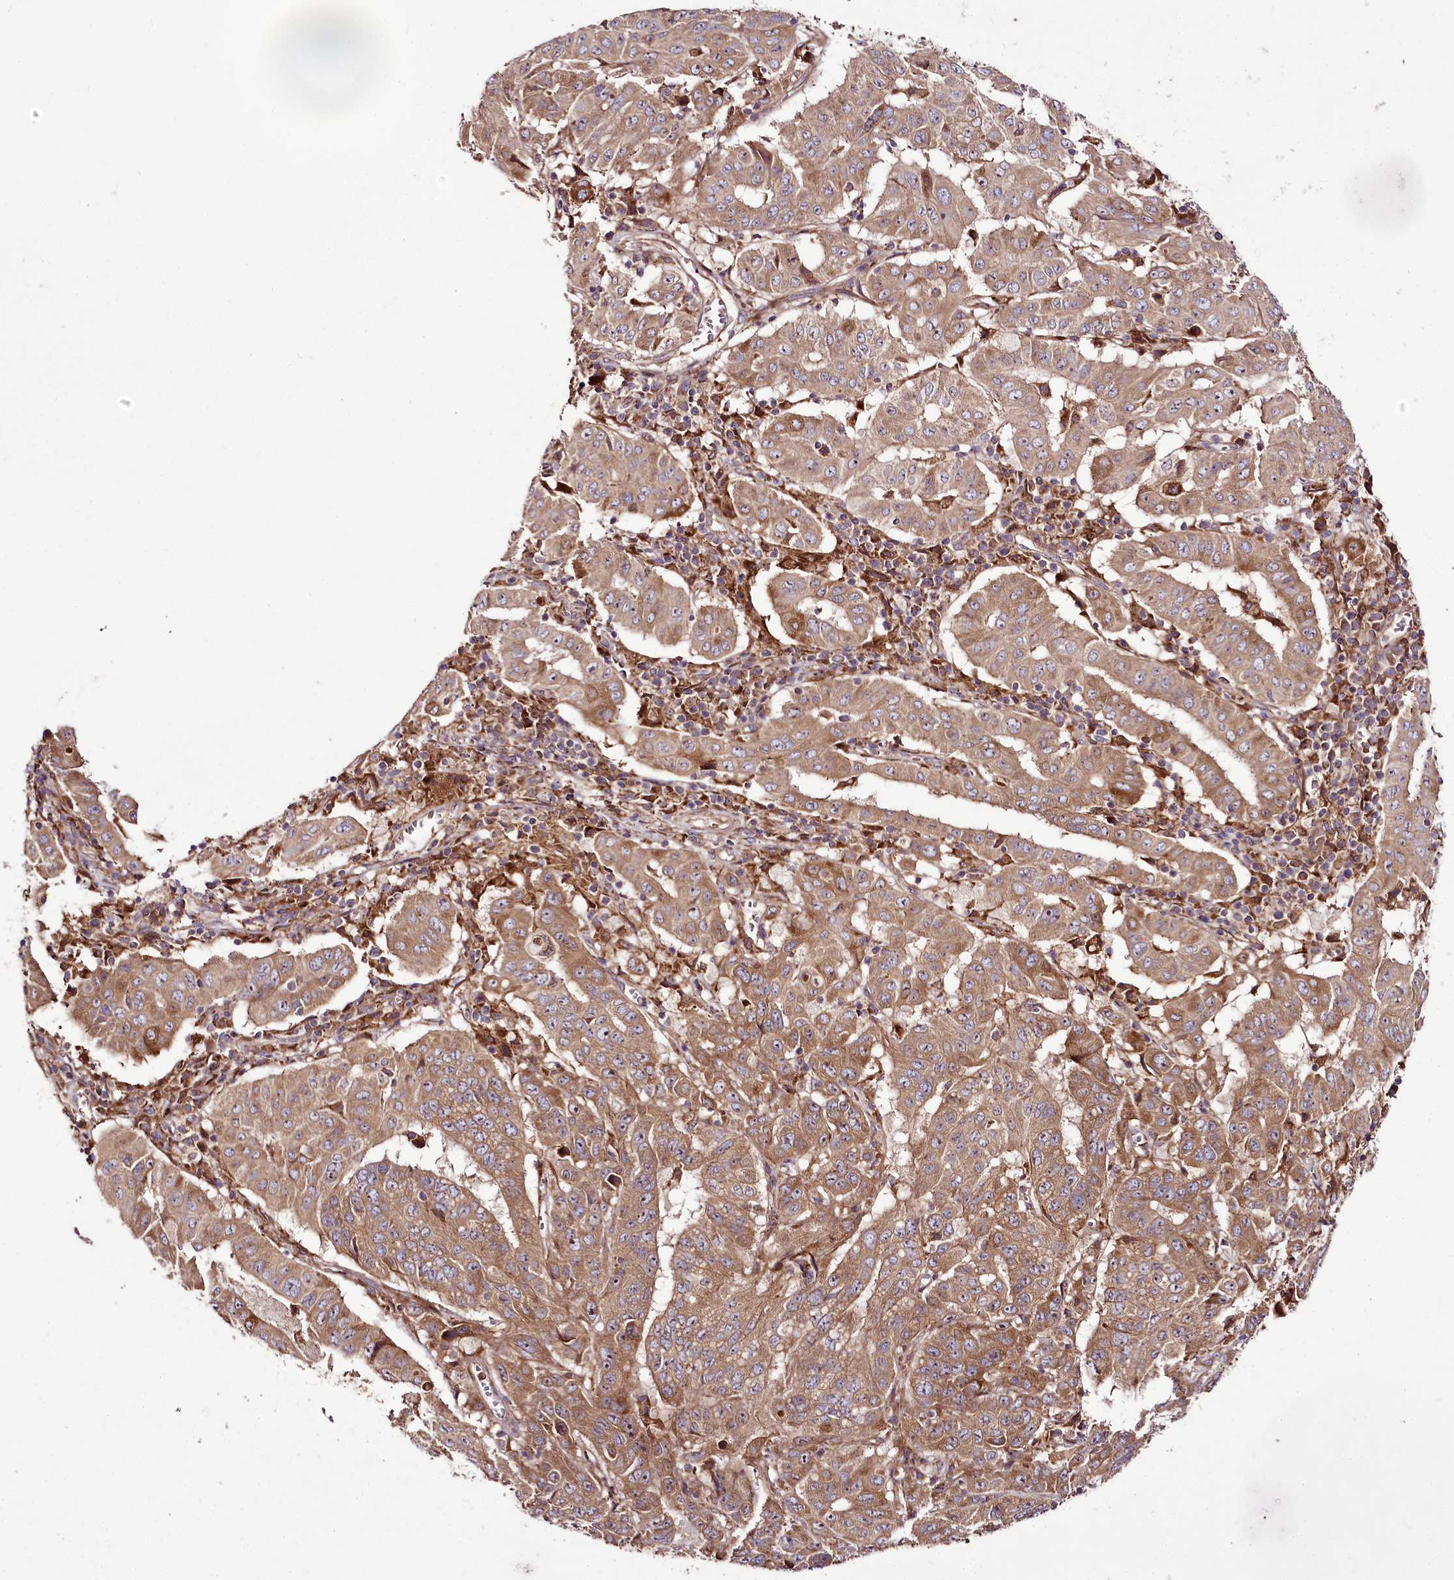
{"staining": {"intensity": "moderate", "quantity": ">75%", "location": "cytoplasmic/membranous"}, "tissue": "pancreatic cancer", "cell_type": "Tumor cells", "image_type": "cancer", "snomed": [{"axis": "morphology", "description": "Adenocarcinoma, NOS"}, {"axis": "topography", "description": "Pancreas"}], "caption": "A histopathology image of human pancreatic cancer stained for a protein exhibits moderate cytoplasmic/membranous brown staining in tumor cells. The protein is stained brown, and the nuclei are stained in blue (DAB (3,3'-diaminobenzidine) IHC with brightfield microscopy, high magnification).", "gene": "RAB7A", "patient": {"sex": "male", "age": 63}}